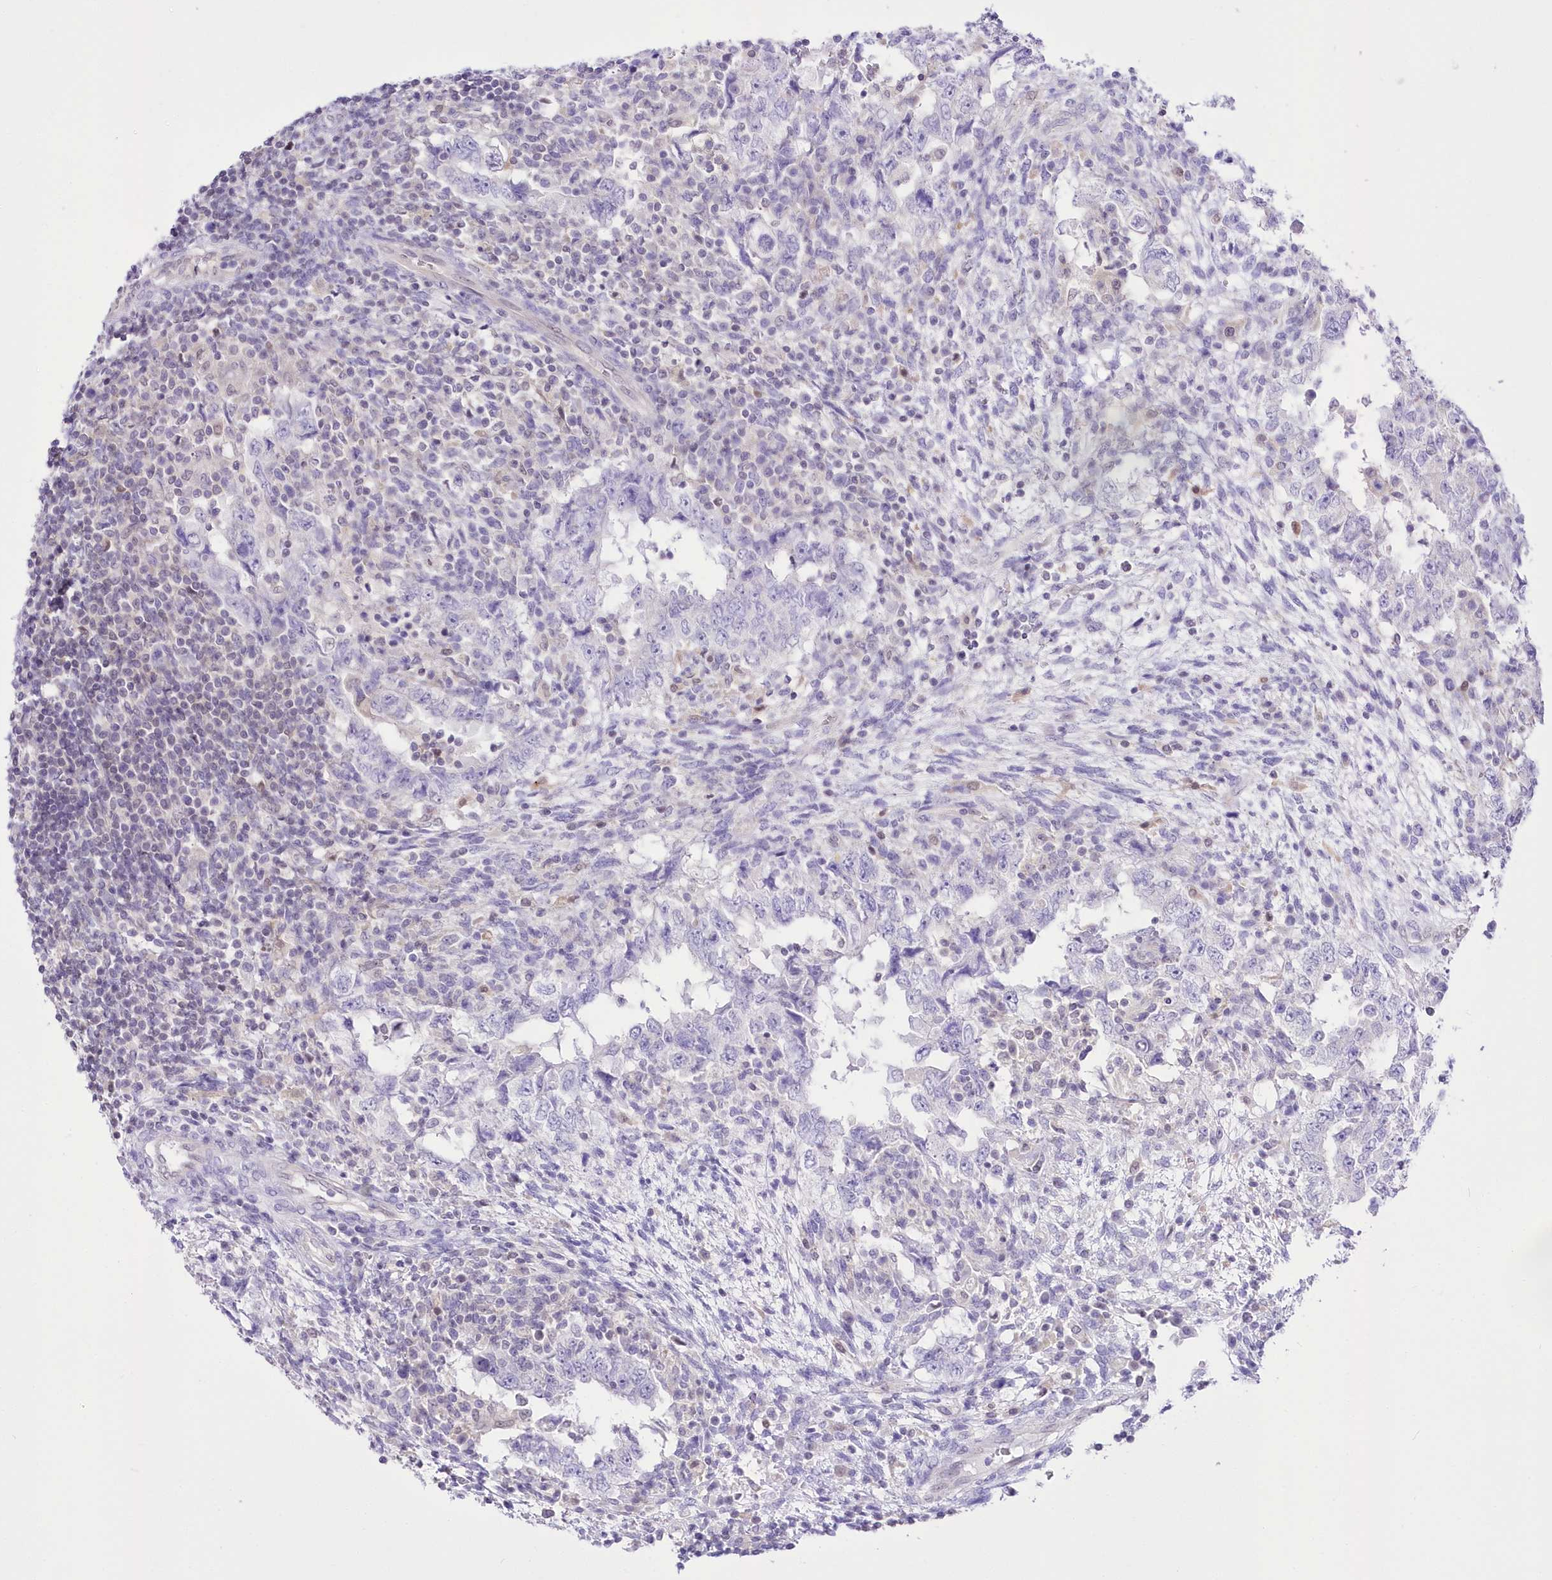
{"staining": {"intensity": "negative", "quantity": "none", "location": "none"}, "tissue": "testis cancer", "cell_type": "Tumor cells", "image_type": "cancer", "snomed": [{"axis": "morphology", "description": "Carcinoma, Embryonal, NOS"}, {"axis": "topography", "description": "Testis"}], "caption": "The histopathology image demonstrates no significant expression in tumor cells of testis cancer.", "gene": "UBA6", "patient": {"sex": "male", "age": 26}}